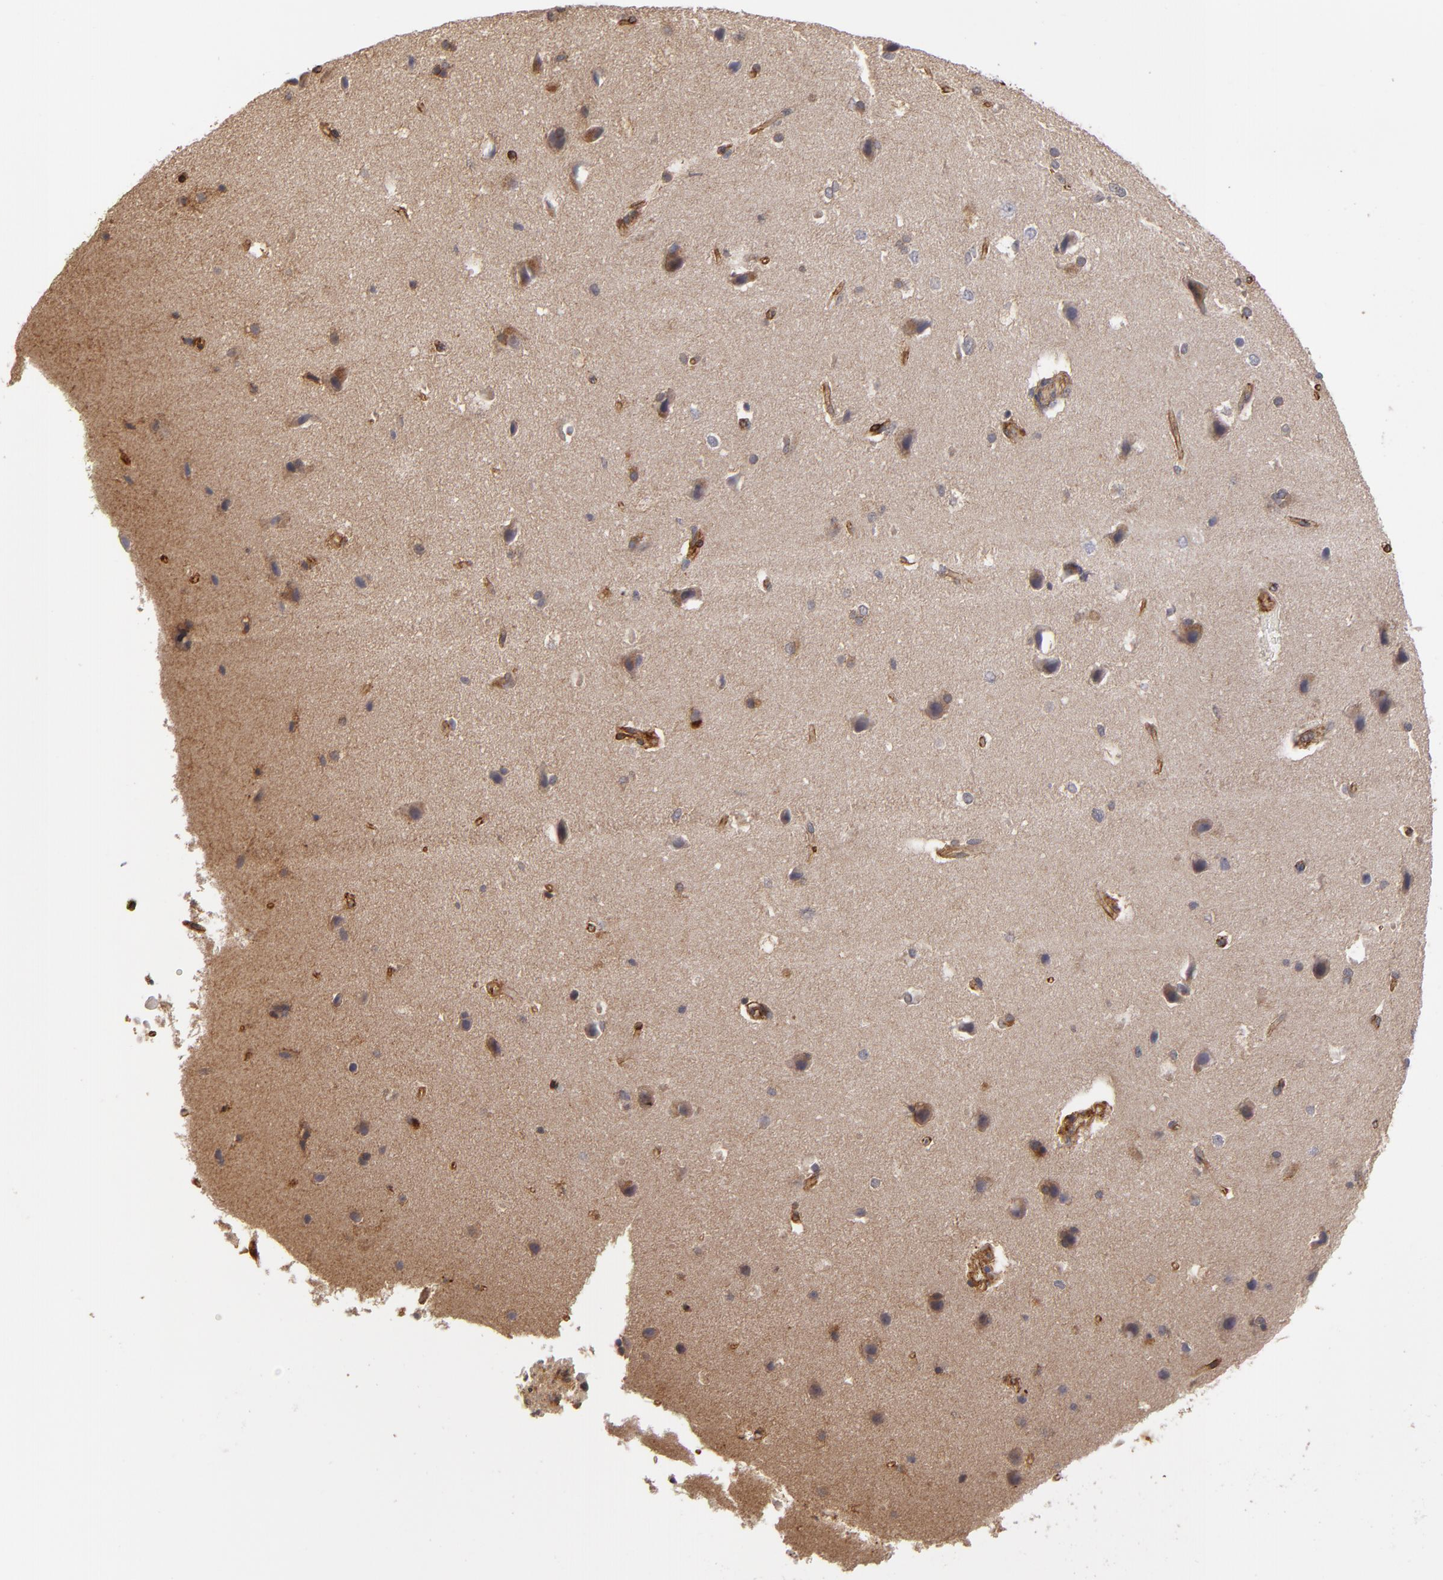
{"staining": {"intensity": "strong", "quantity": ">75%", "location": "cytoplasmic/membranous"}, "tissue": "cerebral cortex", "cell_type": "Endothelial cells", "image_type": "normal", "snomed": [{"axis": "morphology", "description": "Normal tissue, NOS"}, {"axis": "topography", "description": "Cerebral cortex"}], "caption": "High-magnification brightfield microscopy of unremarkable cerebral cortex stained with DAB (brown) and counterstained with hematoxylin (blue). endothelial cells exhibit strong cytoplasmic/membranous expression is identified in approximately>75% of cells. The protein is shown in brown color, while the nuclei are stained blue.", "gene": "TJP1", "patient": {"sex": "female", "age": 45}}